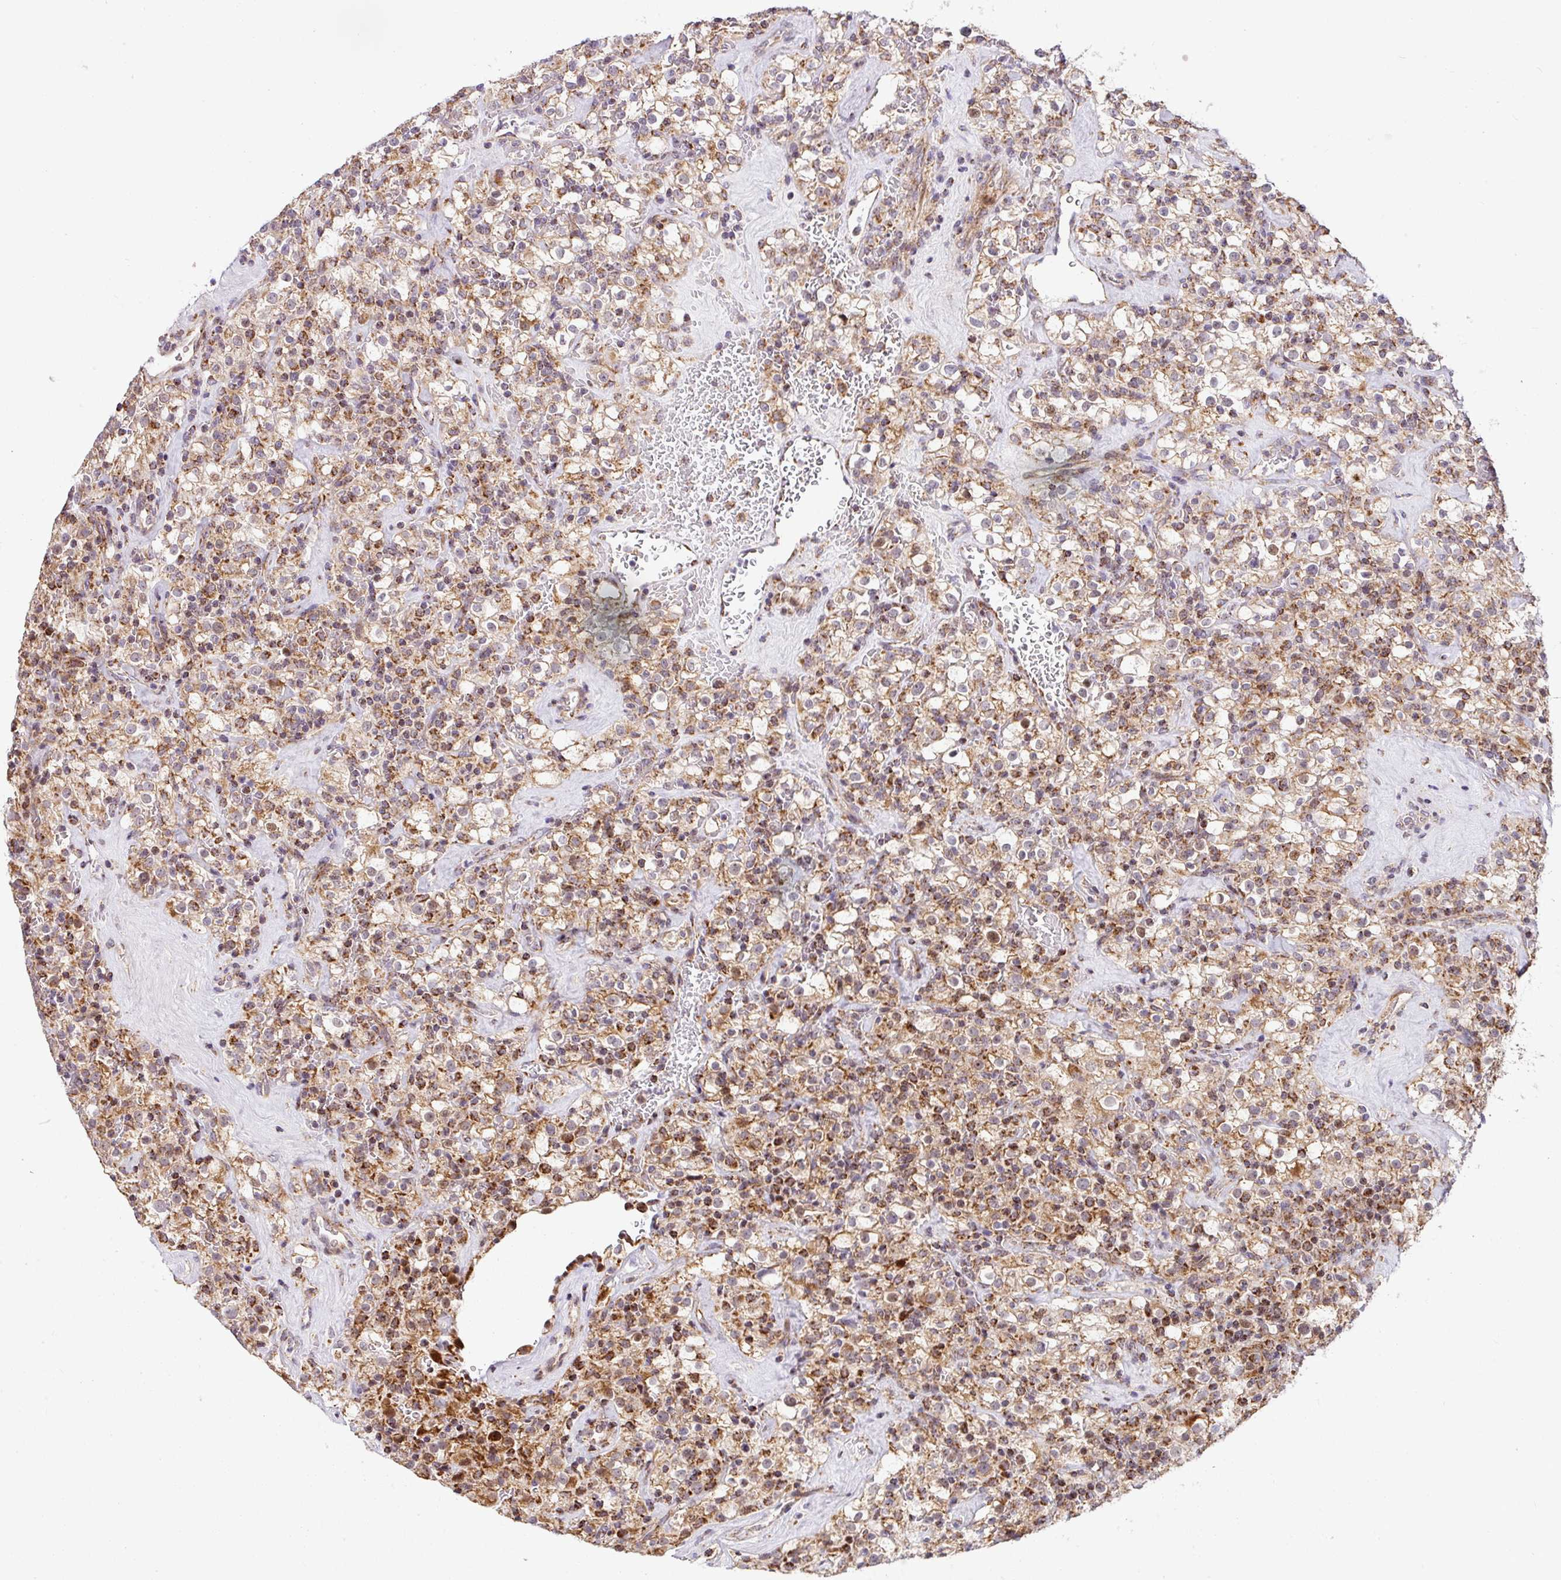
{"staining": {"intensity": "moderate", "quantity": ">75%", "location": "cytoplasmic/membranous,nuclear"}, "tissue": "renal cancer", "cell_type": "Tumor cells", "image_type": "cancer", "snomed": [{"axis": "morphology", "description": "Adenocarcinoma, NOS"}, {"axis": "topography", "description": "Kidney"}], "caption": "An immunohistochemistry (IHC) image of neoplastic tissue is shown. Protein staining in brown labels moderate cytoplasmic/membranous and nuclear positivity in adenocarcinoma (renal) within tumor cells.", "gene": "SARS2", "patient": {"sex": "female", "age": 74}}